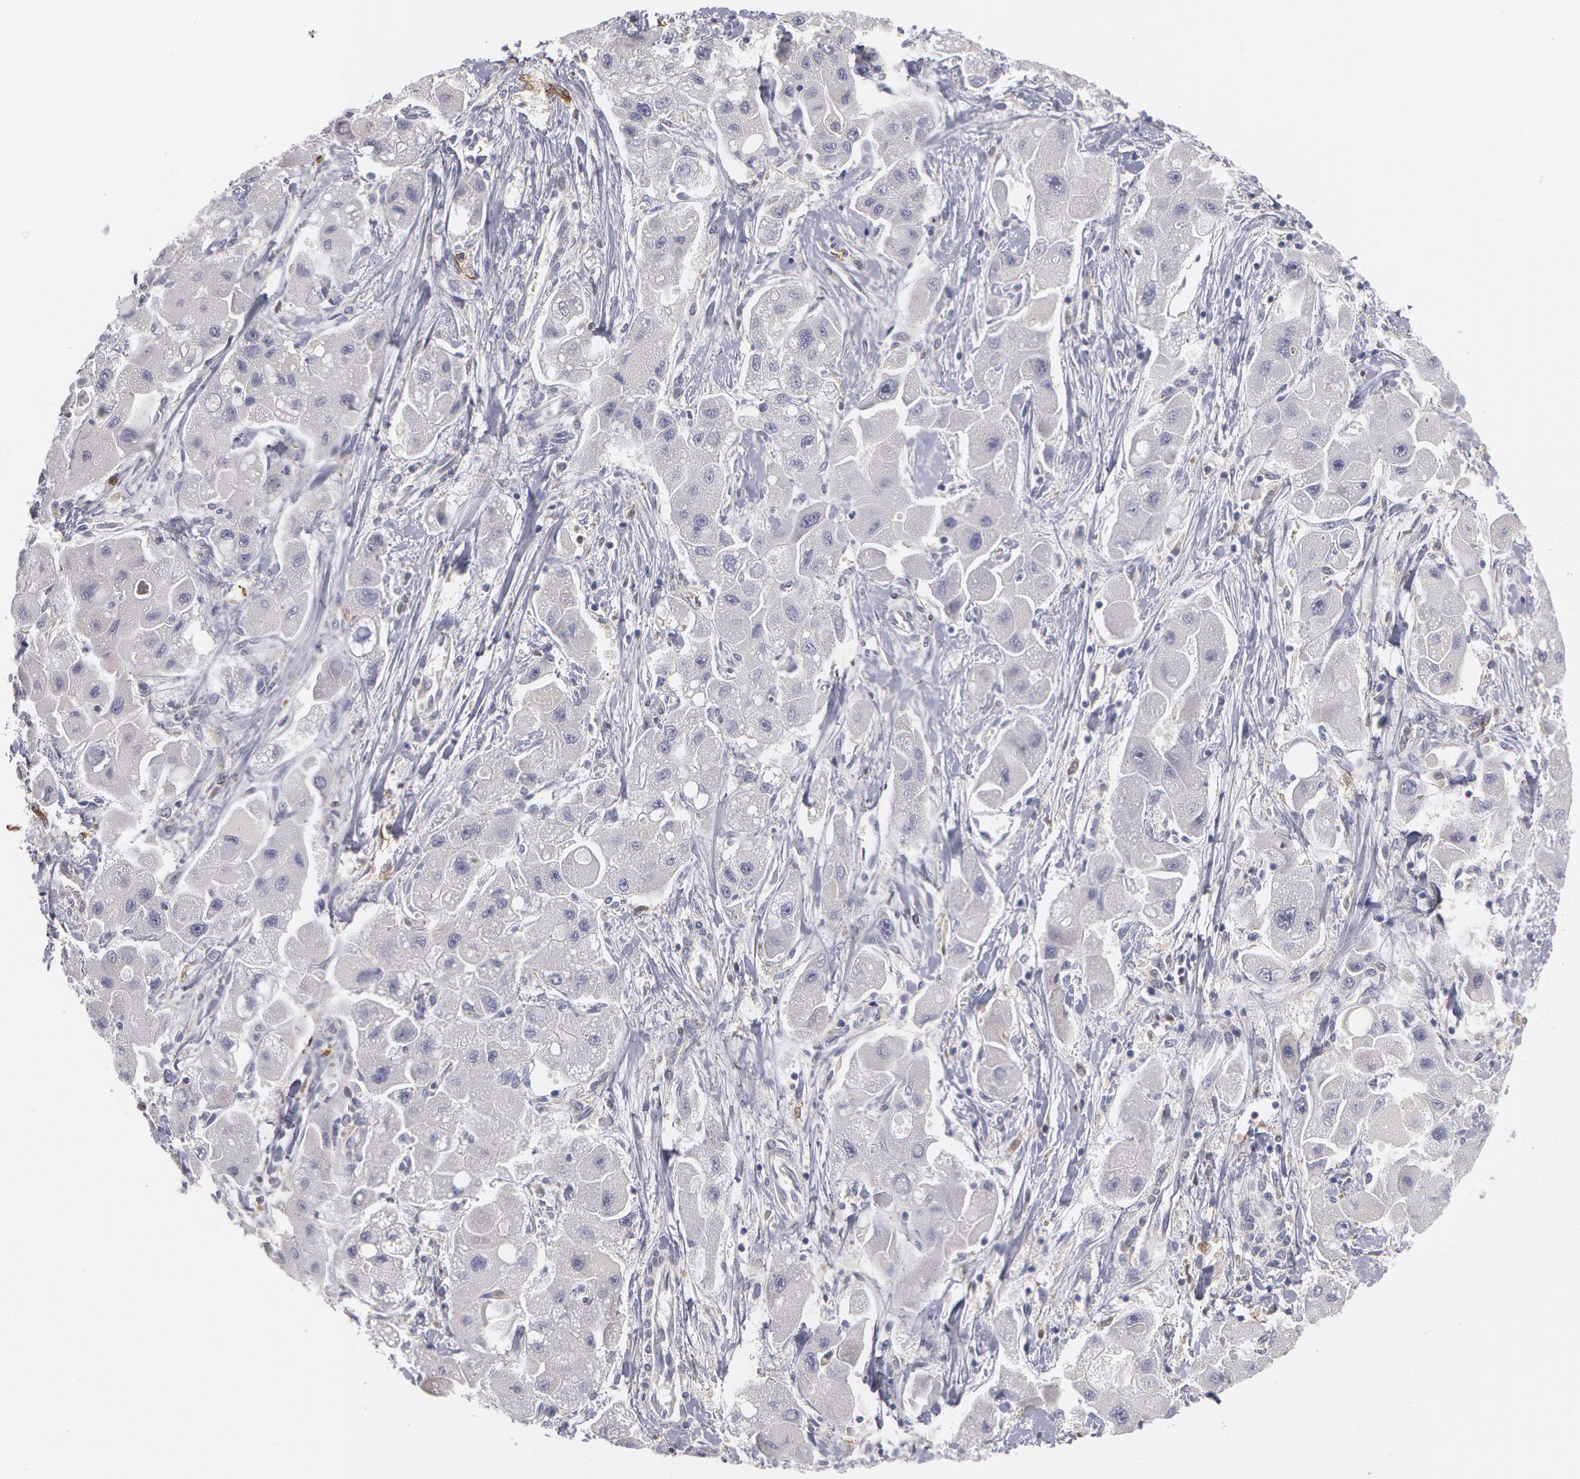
{"staining": {"intensity": "negative", "quantity": "none", "location": "none"}, "tissue": "liver cancer", "cell_type": "Tumor cells", "image_type": "cancer", "snomed": [{"axis": "morphology", "description": "Carcinoma, Hepatocellular, NOS"}, {"axis": "topography", "description": "Liver"}], "caption": "High magnification brightfield microscopy of liver hepatocellular carcinoma stained with DAB (brown) and counterstained with hematoxylin (blue): tumor cells show no significant staining. The staining was performed using DAB (3,3'-diaminobenzidine) to visualize the protein expression in brown, while the nuclei were stained in blue with hematoxylin (Magnification: 20x).", "gene": "SYK", "patient": {"sex": "male", "age": 24}}